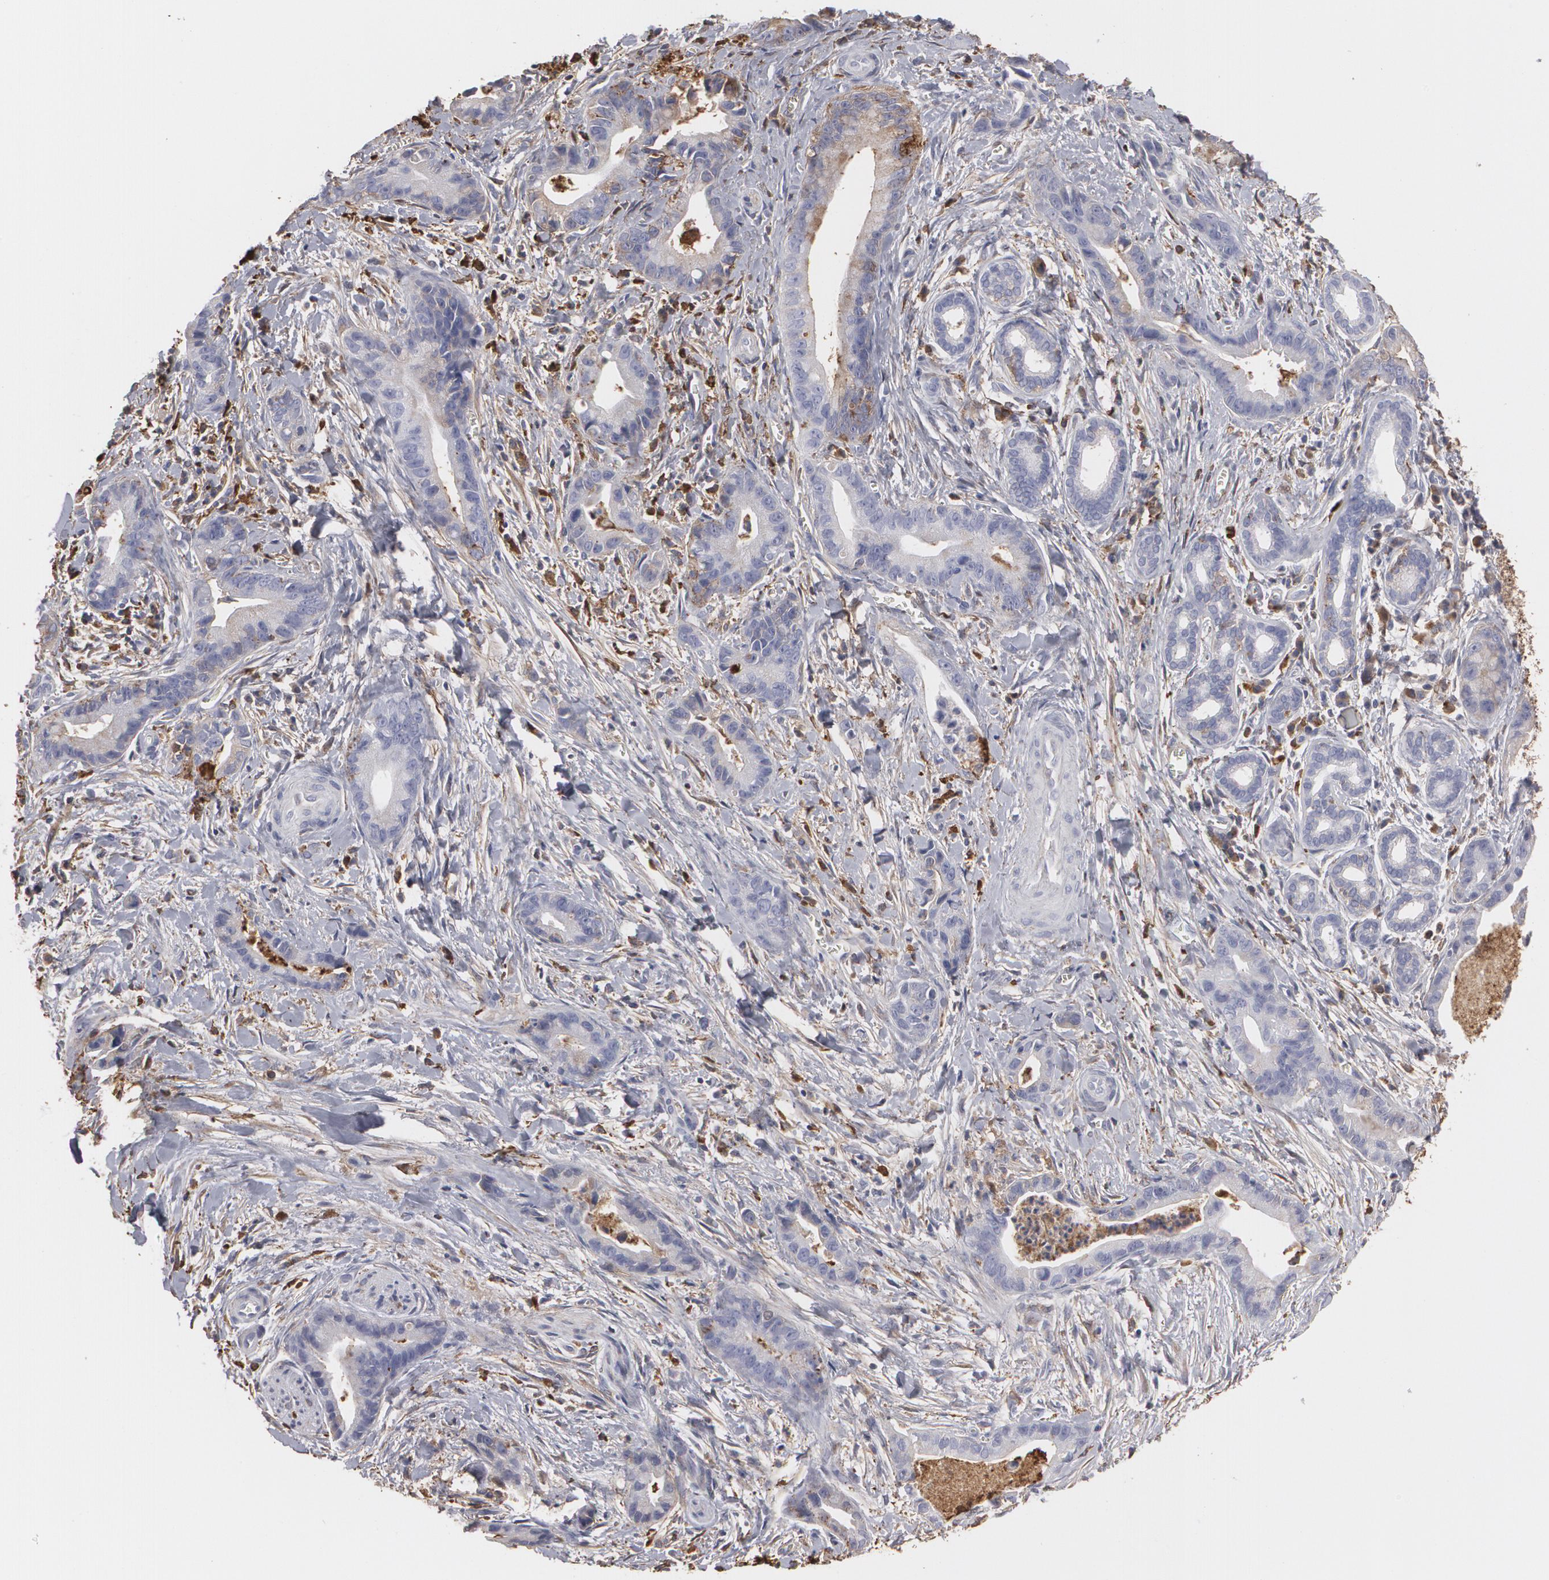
{"staining": {"intensity": "weak", "quantity": "<25%", "location": "cytoplasmic/membranous"}, "tissue": "liver cancer", "cell_type": "Tumor cells", "image_type": "cancer", "snomed": [{"axis": "morphology", "description": "Cholangiocarcinoma"}, {"axis": "topography", "description": "Liver"}], "caption": "Tumor cells show no significant protein positivity in liver cholangiocarcinoma.", "gene": "ODC1", "patient": {"sex": "female", "age": 55}}